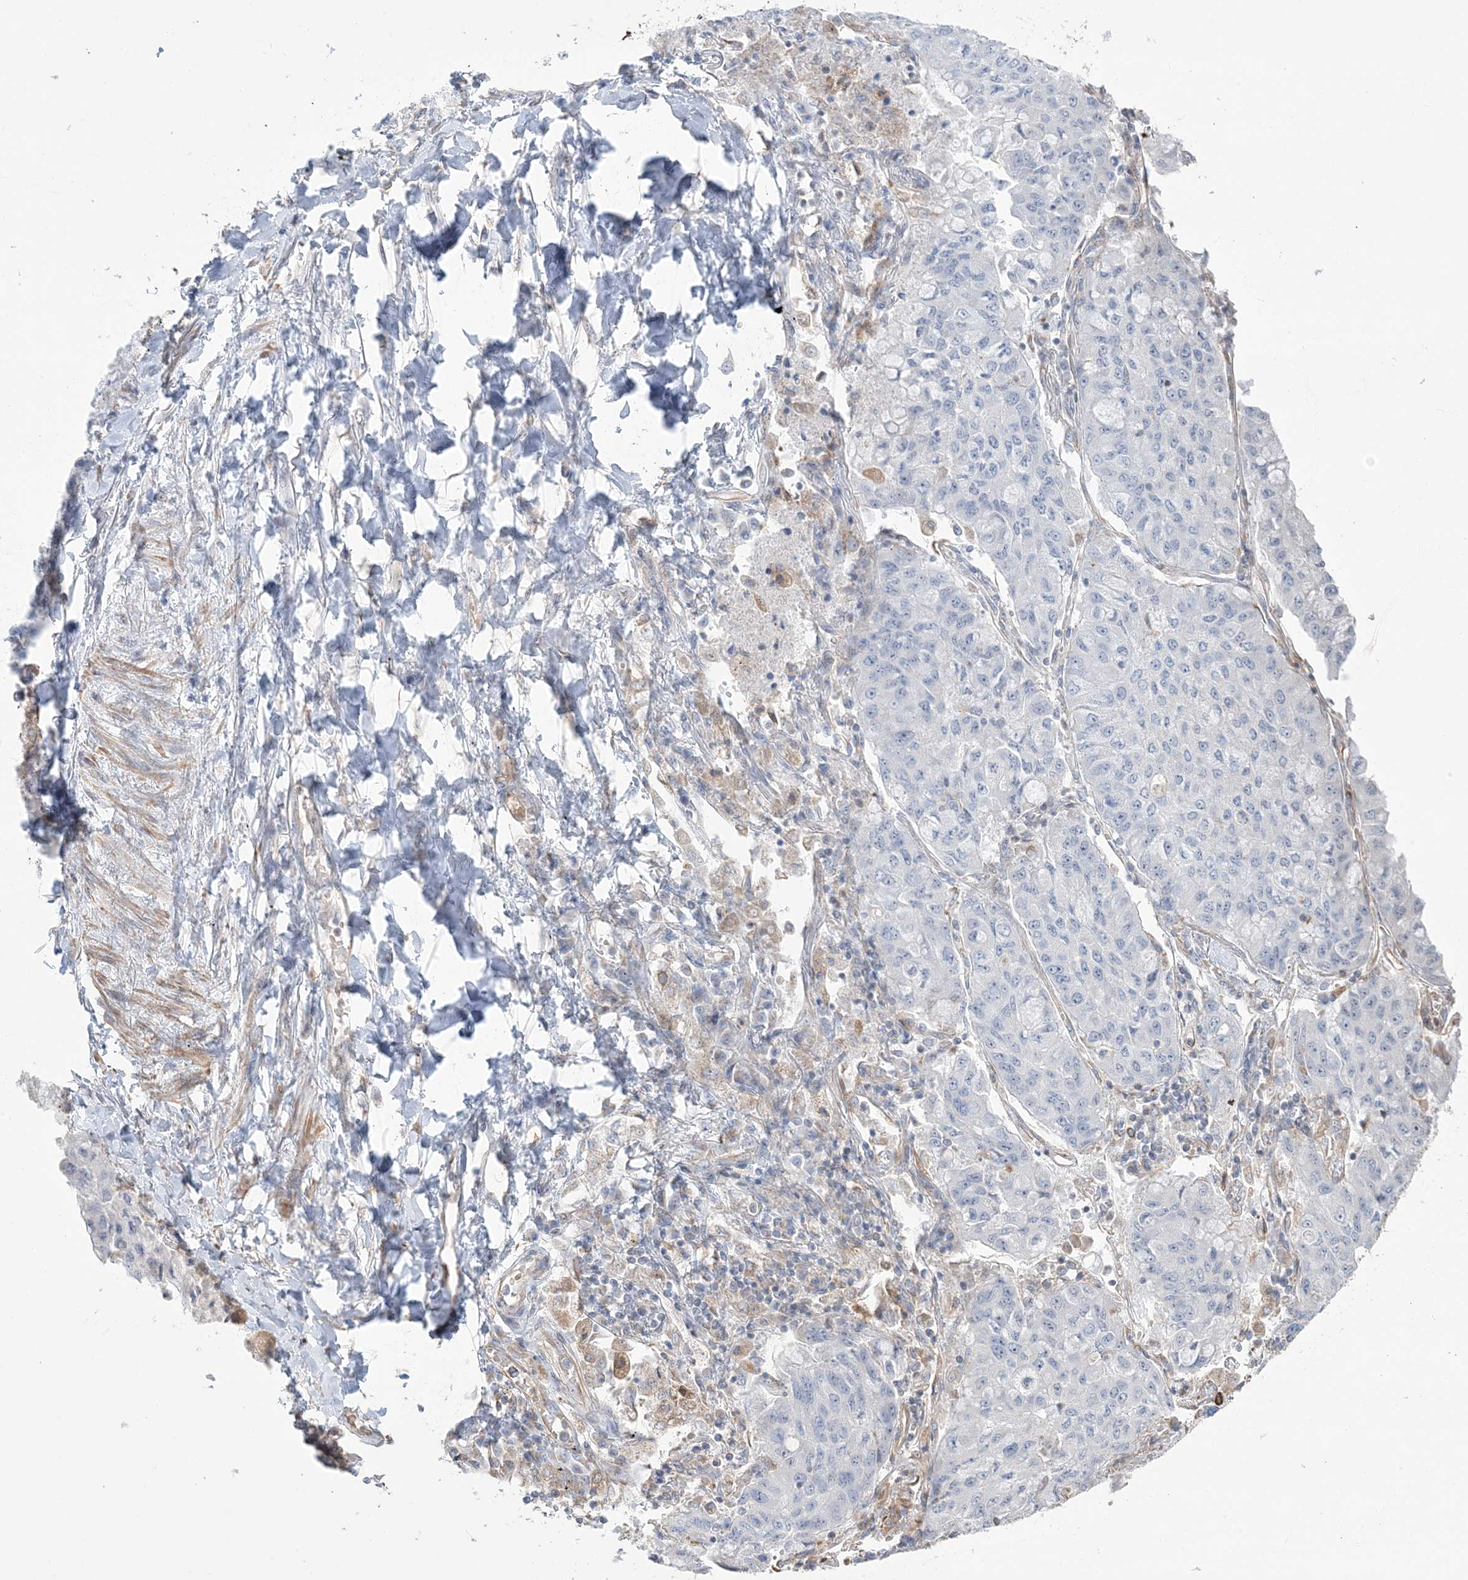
{"staining": {"intensity": "negative", "quantity": "none", "location": "none"}, "tissue": "lung cancer", "cell_type": "Tumor cells", "image_type": "cancer", "snomed": [{"axis": "morphology", "description": "Squamous cell carcinoma, NOS"}, {"axis": "topography", "description": "Lung"}], "caption": "Protein analysis of lung cancer (squamous cell carcinoma) displays no significant expression in tumor cells.", "gene": "ZNF821", "patient": {"sex": "male", "age": 74}}